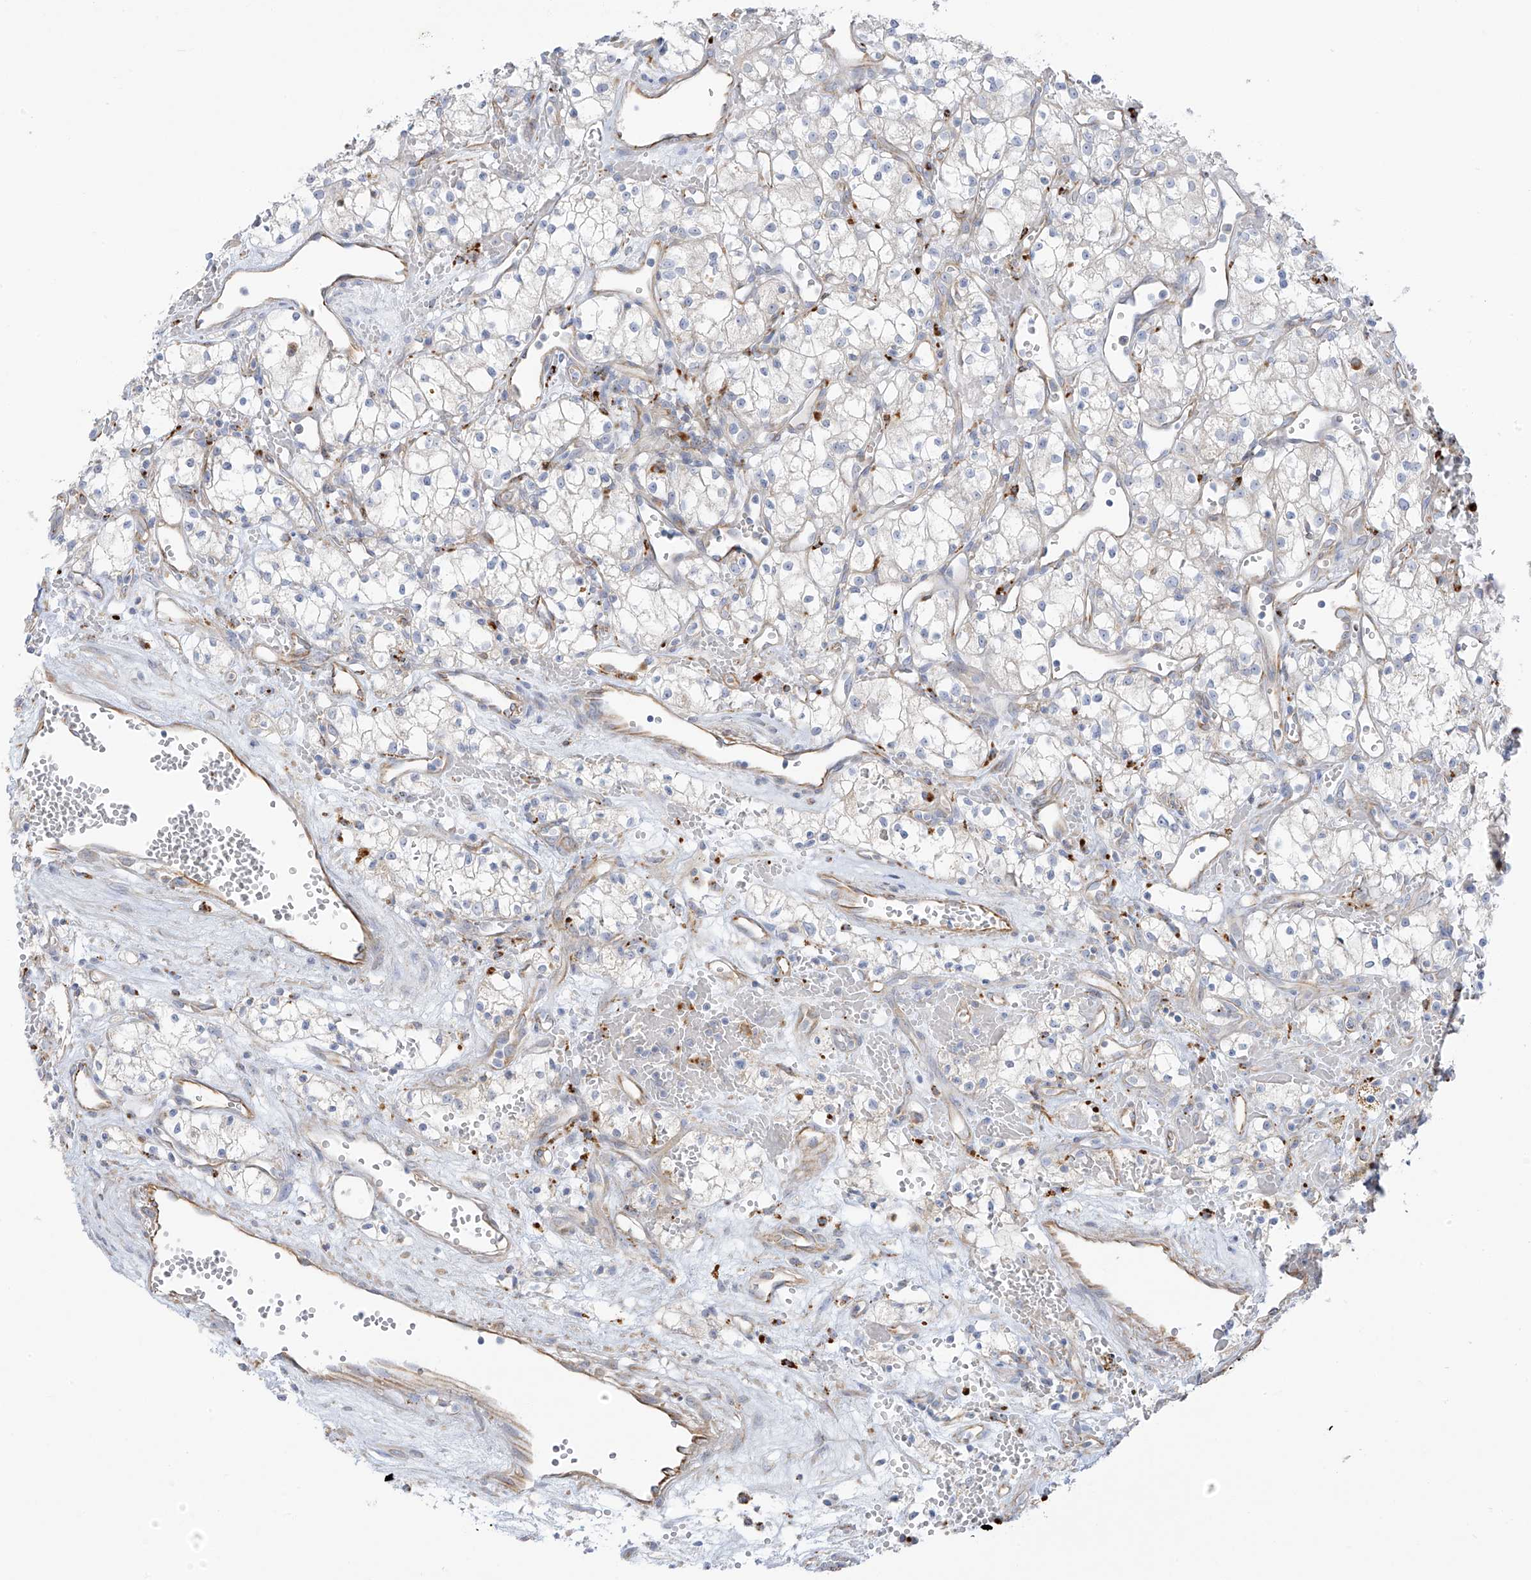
{"staining": {"intensity": "negative", "quantity": "none", "location": "none"}, "tissue": "renal cancer", "cell_type": "Tumor cells", "image_type": "cancer", "snomed": [{"axis": "morphology", "description": "Adenocarcinoma, NOS"}, {"axis": "topography", "description": "Kidney"}], "caption": "This is an immunohistochemistry (IHC) histopathology image of human adenocarcinoma (renal). There is no expression in tumor cells.", "gene": "TAL2", "patient": {"sex": "male", "age": 59}}